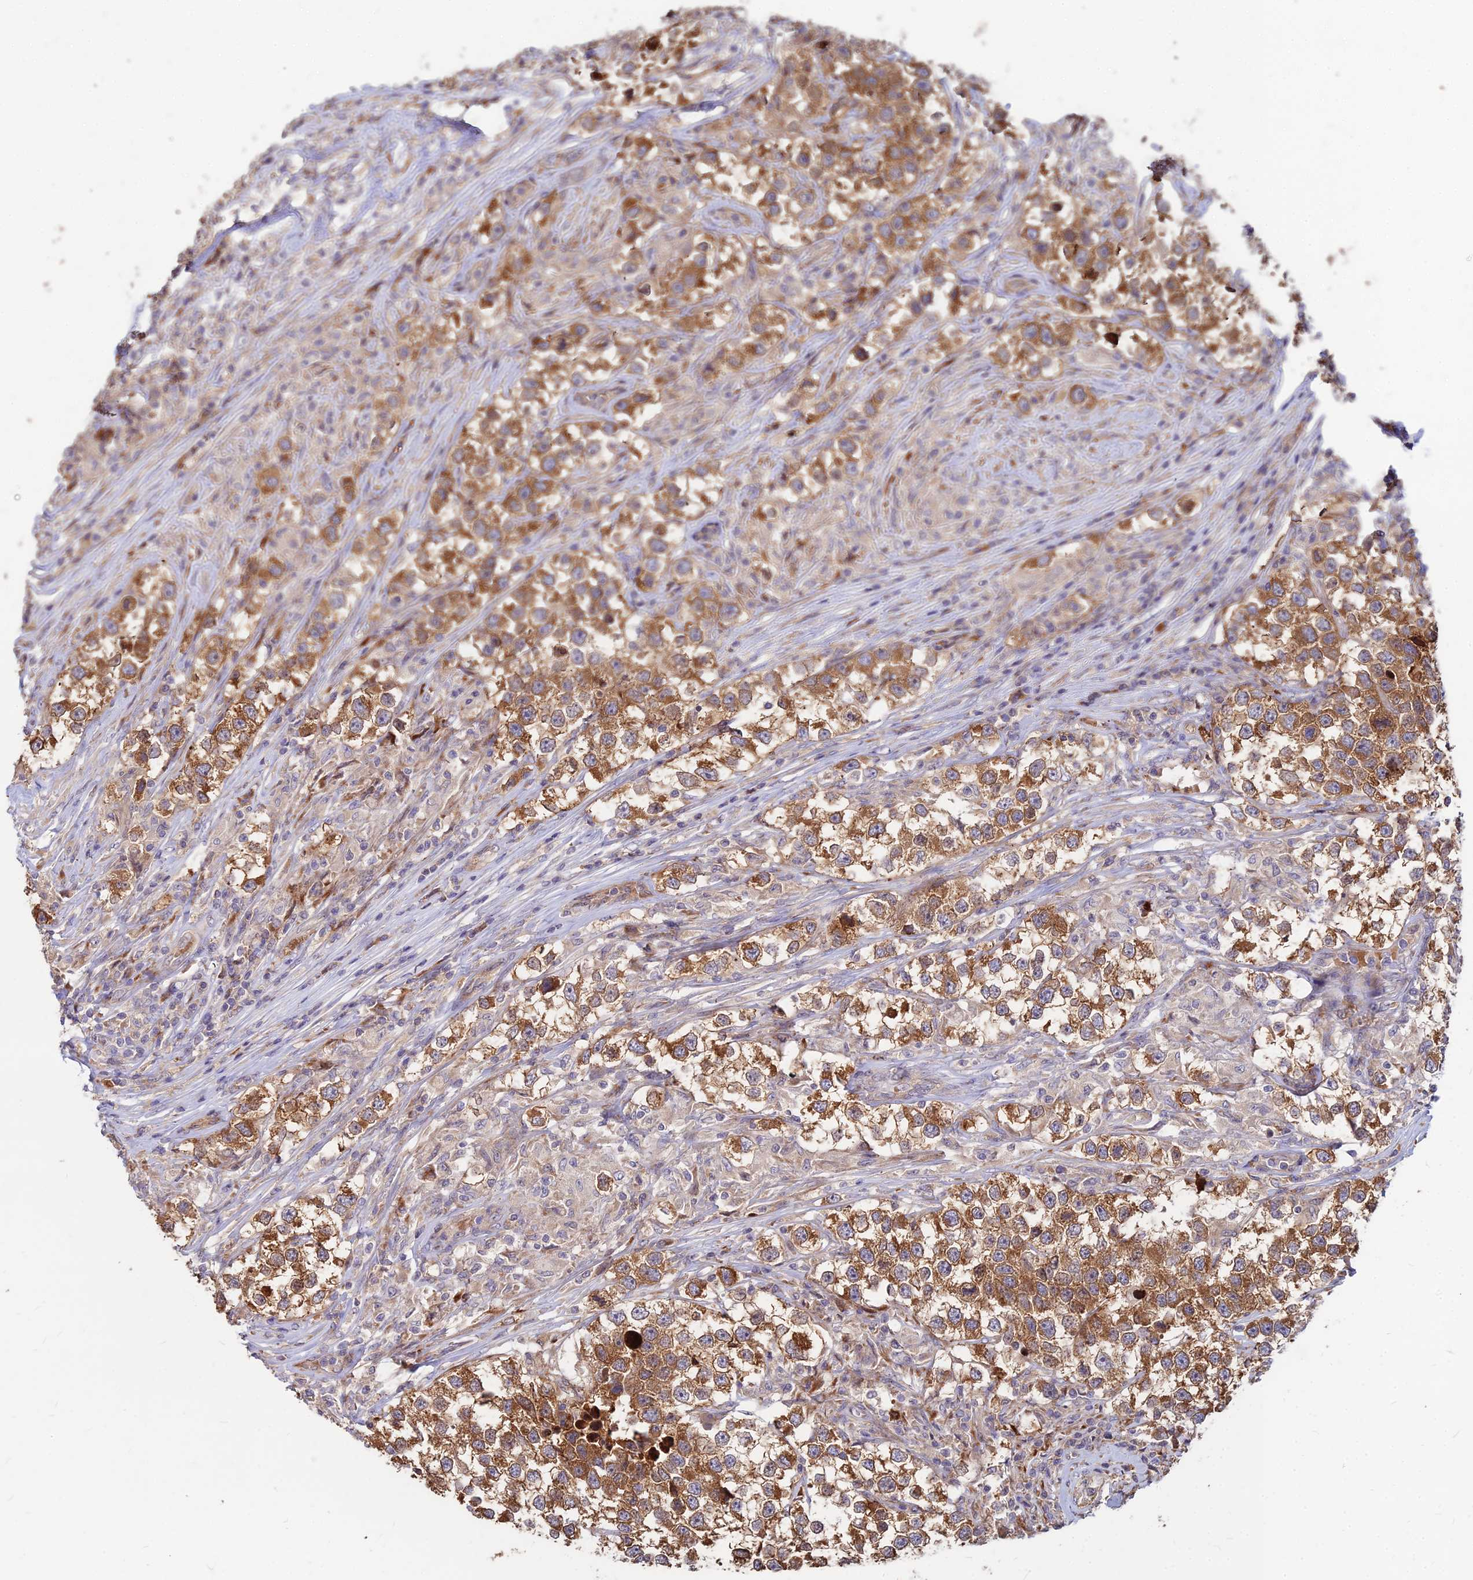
{"staining": {"intensity": "moderate", "quantity": ">75%", "location": "cytoplasmic/membranous"}, "tissue": "testis cancer", "cell_type": "Tumor cells", "image_type": "cancer", "snomed": [{"axis": "morphology", "description": "Seminoma, NOS"}, {"axis": "topography", "description": "Testis"}], "caption": "There is medium levels of moderate cytoplasmic/membranous expression in tumor cells of seminoma (testis), as demonstrated by immunohistochemical staining (brown color).", "gene": "CCT6B", "patient": {"sex": "male", "age": 46}}